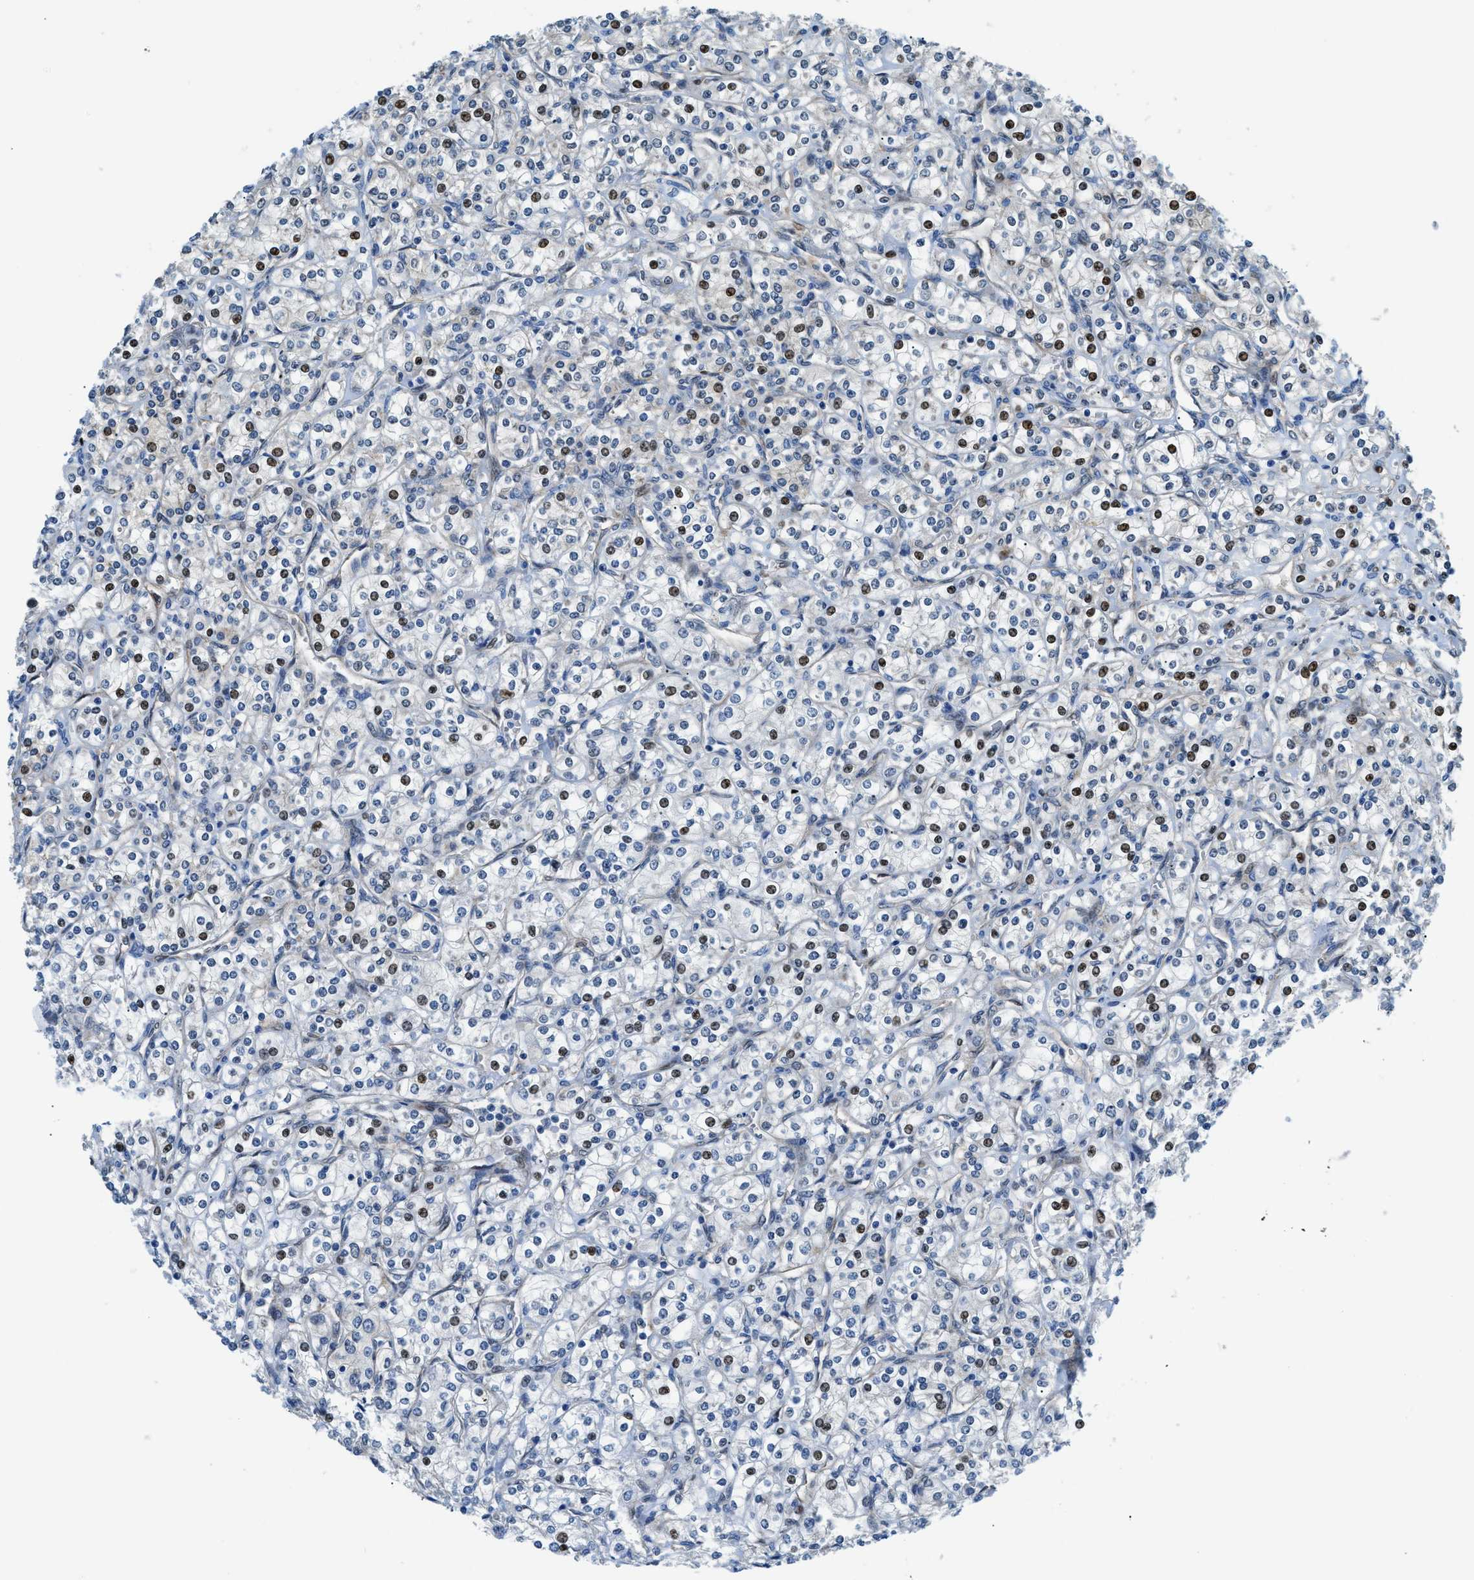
{"staining": {"intensity": "strong", "quantity": "<25%", "location": "cytoplasmic/membranous,nuclear"}, "tissue": "renal cancer", "cell_type": "Tumor cells", "image_type": "cancer", "snomed": [{"axis": "morphology", "description": "Adenocarcinoma, NOS"}, {"axis": "topography", "description": "Kidney"}], "caption": "Renal adenocarcinoma stained with a protein marker shows strong staining in tumor cells.", "gene": "YWHAE", "patient": {"sex": "male", "age": 77}}